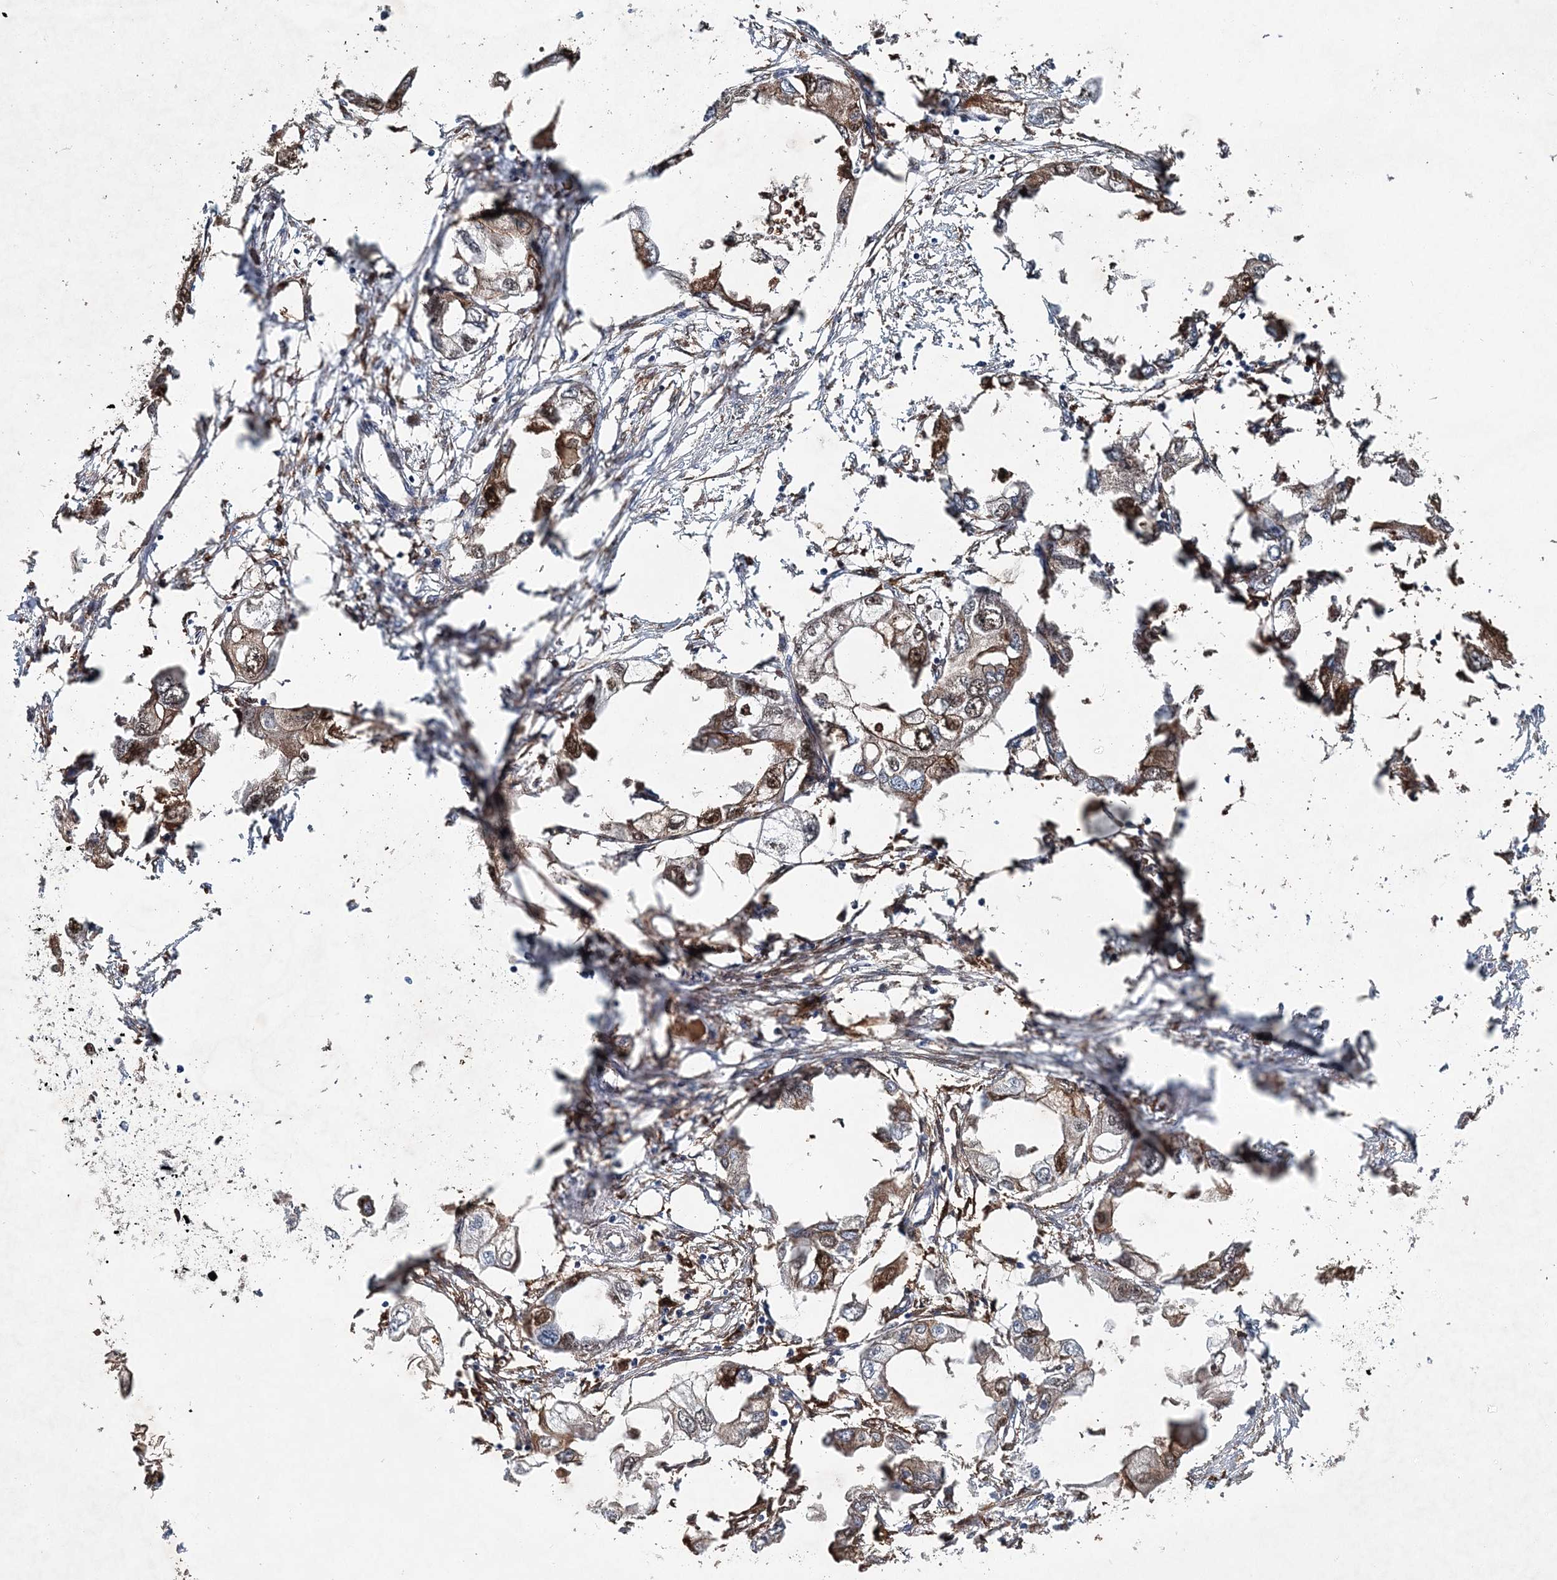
{"staining": {"intensity": "moderate", "quantity": "25%-75%", "location": "cytoplasmic/membranous"}, "tissue": "endometrial cancer", "cell_type": "Tumor cells", "image_type": "cancer", "snomed": [{"axis": "morphology", "description": "Adenocarcinoma, NOS"}, {"axis": "morphology", "description": "Adenocarcinoma, metastatic, NOS"}, {"axis": "topography", "description": "Adipose tissue"}, {"axis": "topography", "description": "Endometrium"}], "caption": "Human endometrial cancer stained for a protein (brown) reveals moderate cytoplasmic/membranous positive positivity in approximately 25%-75% of tumor cells.", "gene": "SPOPL", "patient": {"sex": "female", "age": 67}}